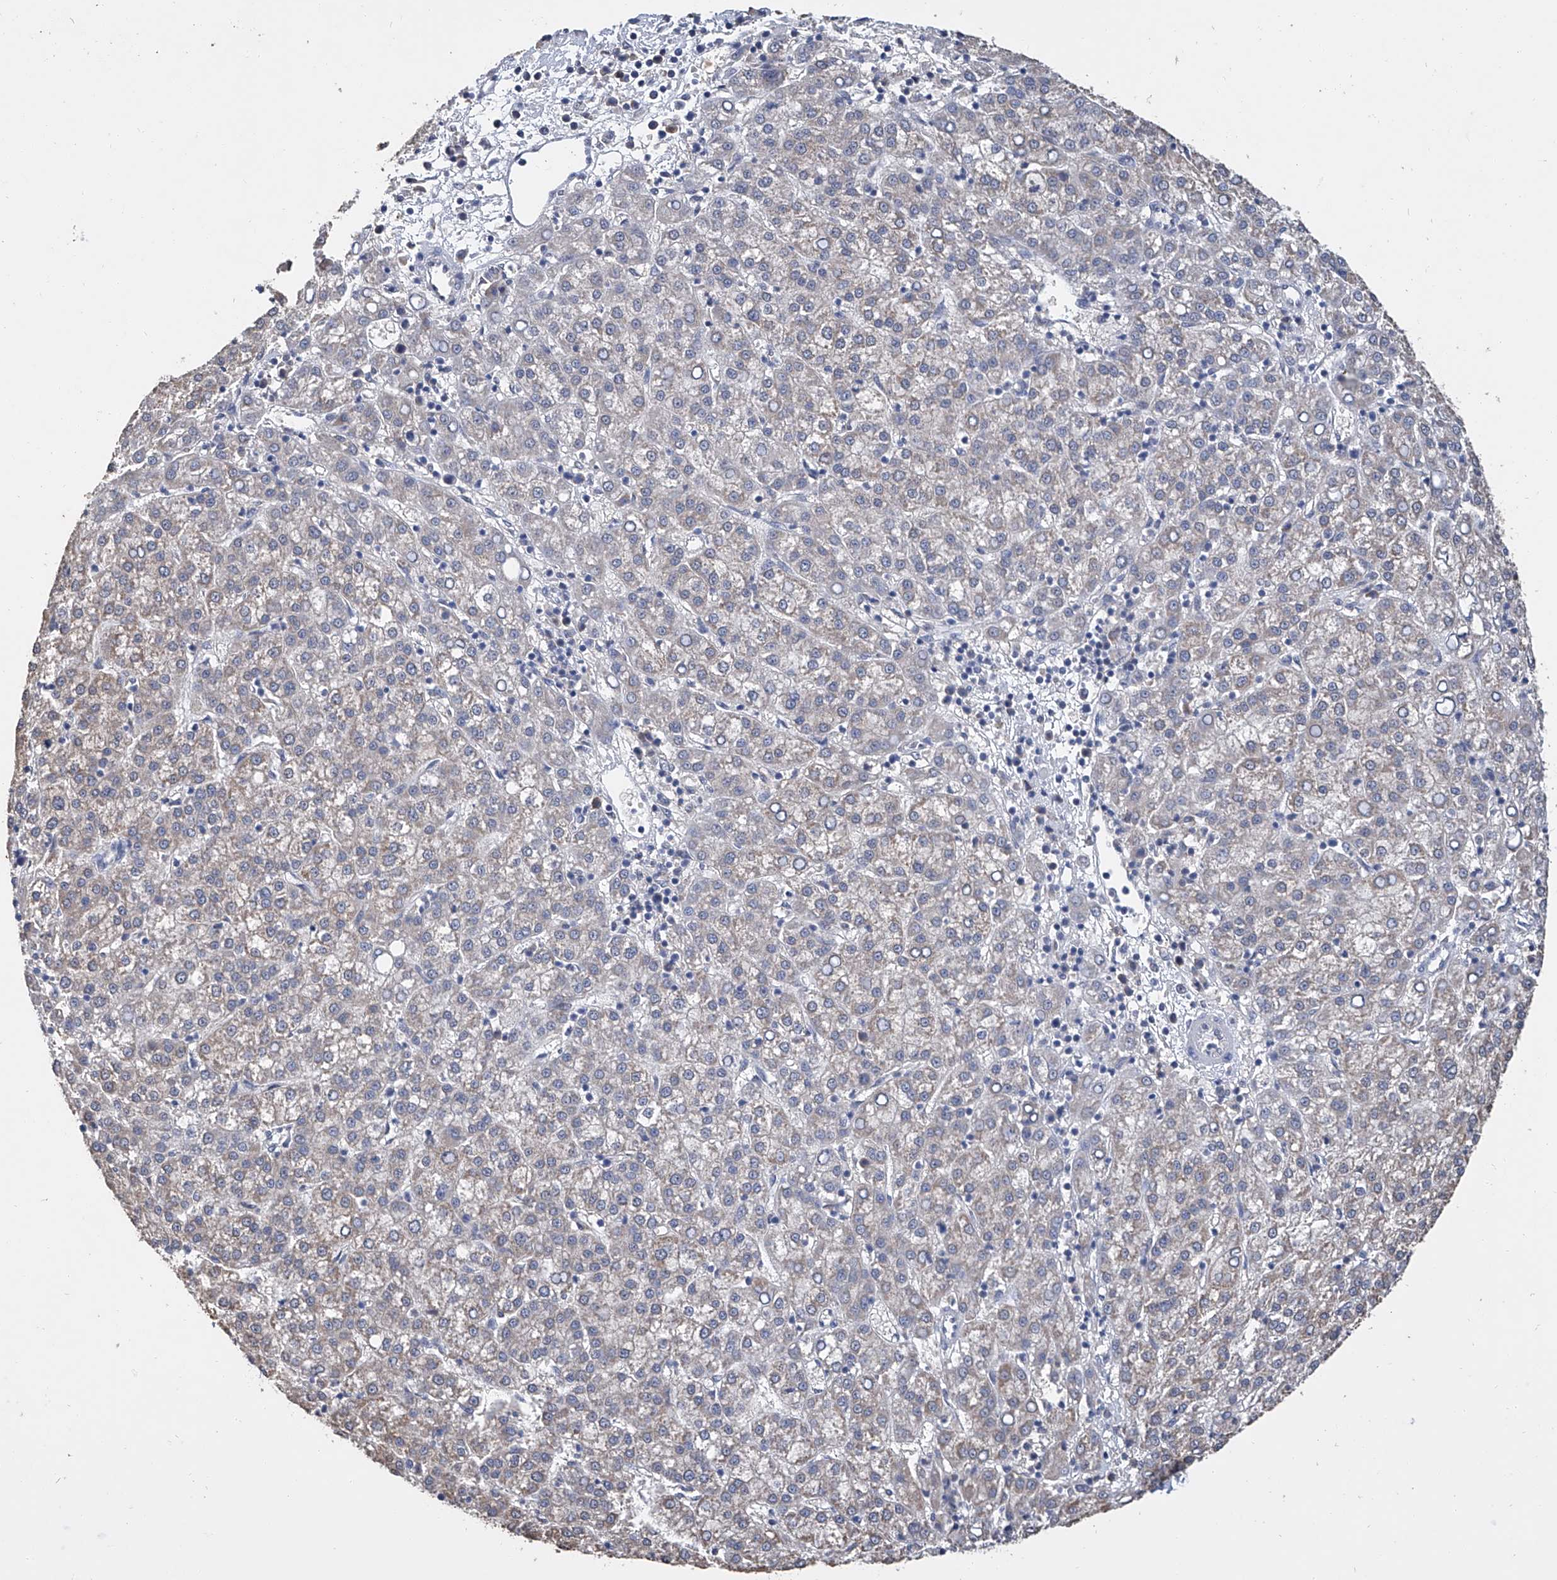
{"staining": {"intensity": "weak", "quantity": "<25%", "location": "cytoplasmic/membranous"}, "tissue": "liver cancer", "cell_type": "Tumor cells", "image_type": "cancer", "snomed": [{"axis": "morphology", "description": "Carcinoma, Hepatocellular, NOS"}, {"axis": "topography", "description": "Liver"}], "caption": "This is an immunohistochemistry photomicrograph of human liver cancer. There is no staining in tumor cells.", "gene": "GPT", "patient": {"sex": "female", "age": 58}}